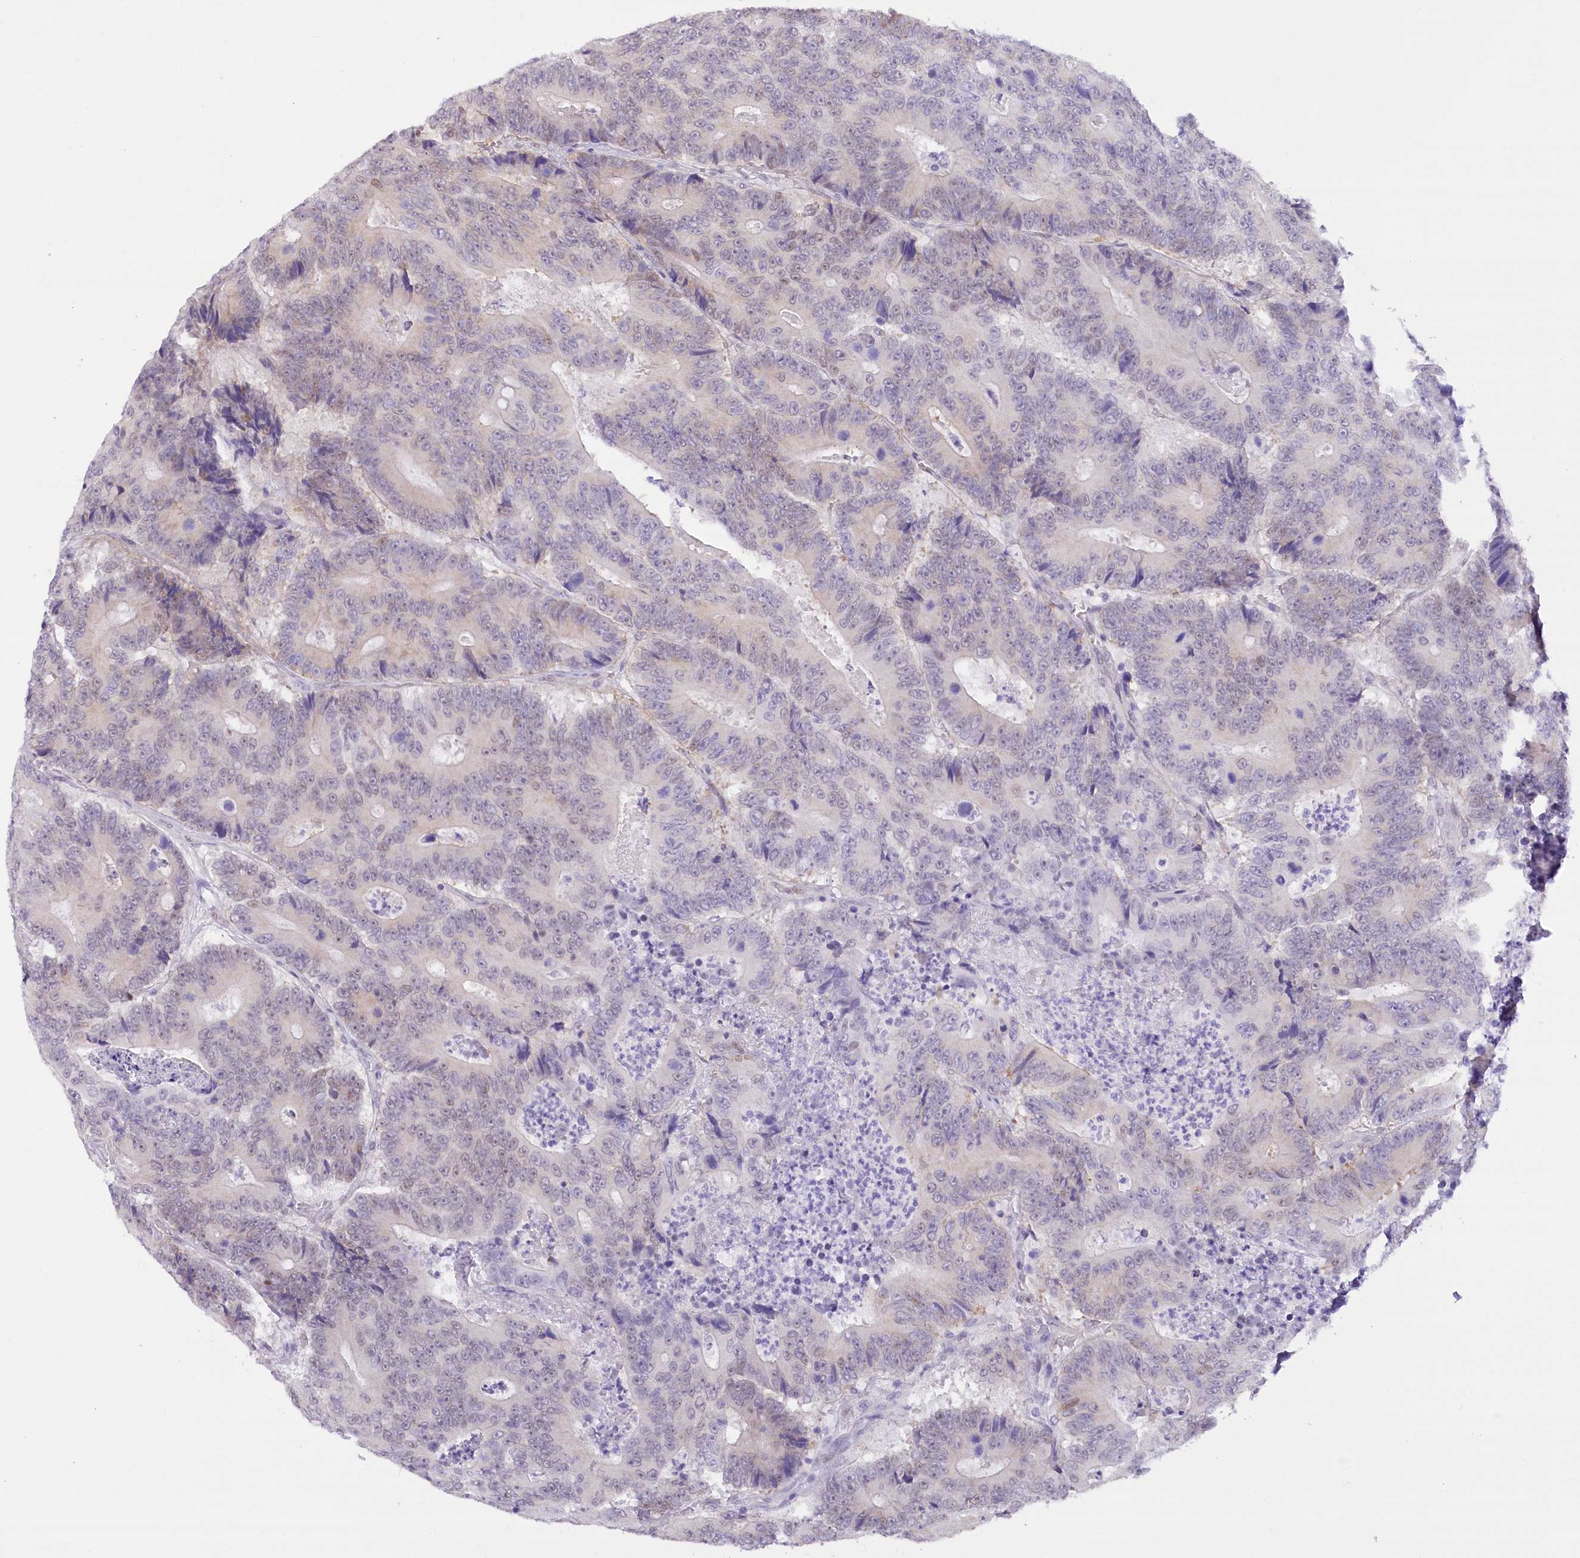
{"staining": {"intensity": "negative", "quantity": "none", "location": "none"}, "tissue": "colorectal cancer", "cell_type": "Tumor cells", "image_type": "cancer", "snomed": [{"axis": "morphology", "description": "Adenocarcinoma, NOS"}, {"axis": "topography", "description": "Colon"}], "caption": "Immunohistochemistry image of neoplastic tissue: human colorectal adenocarcinoma stained with DAB displays no significant protein staining in tumor cells.", "gene": "HNRNPA0", "patient": {"sex": "male", "age": 83}}